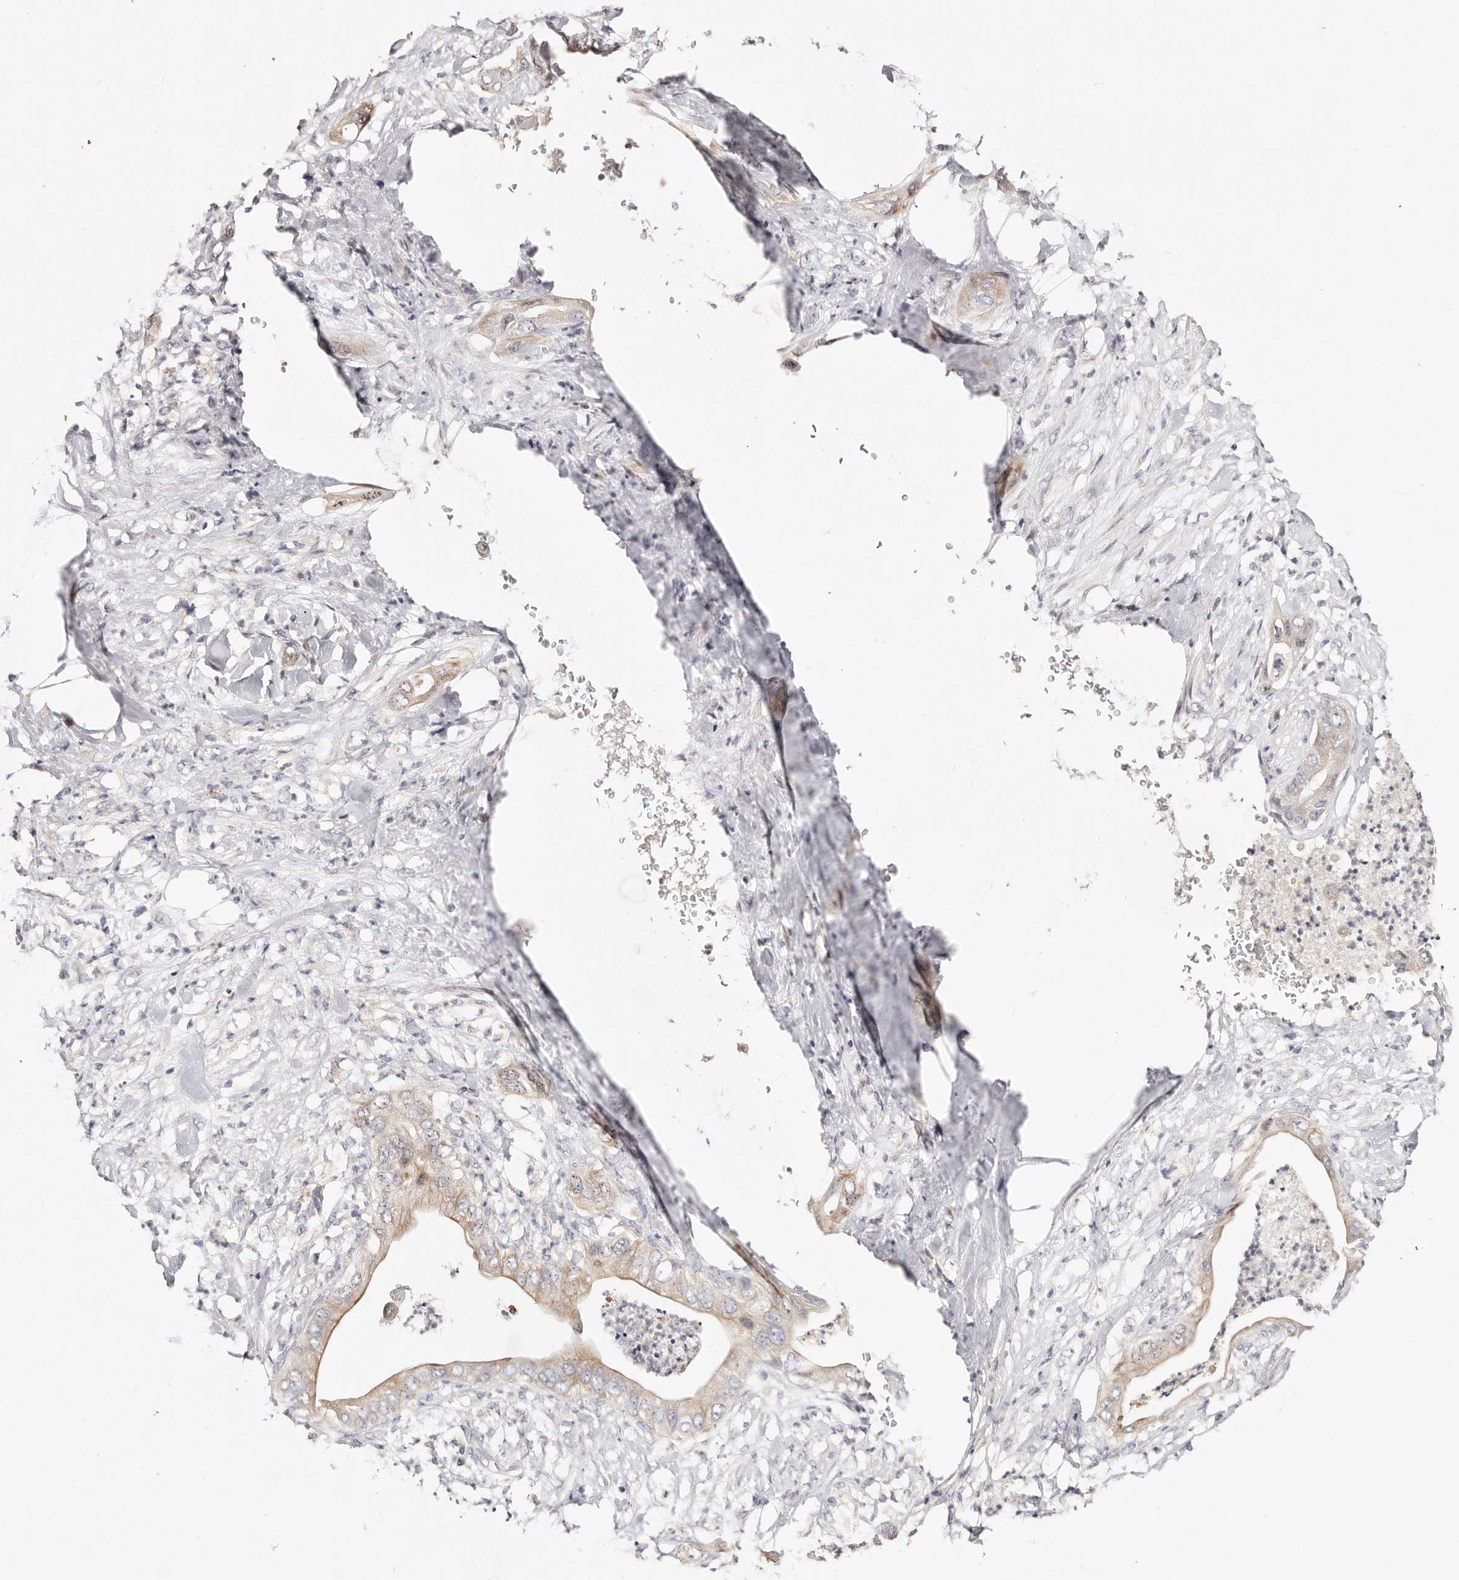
{"staining": {"intensity": "moderate", "quantity": "<25%", "location": "cytoplasmic/membranous"}, "tissue": "pancreatic cancer", "cell_type": "Tumor cells", "image_type": "cancer", "snomed": [{"axis": "morphology", "description": "Adenocarcinoma, NOS"}, {"axis": "topography", "description": "Pancreas"}], "caption": "Tumor cells show low levels of moderate cytoplasmic/membranous staining in about <25% of cells in pancreatic cancer (adenocarcinoma).", "gene": "VIPAS39", "patient": {"sex": "female", "age": 78}}